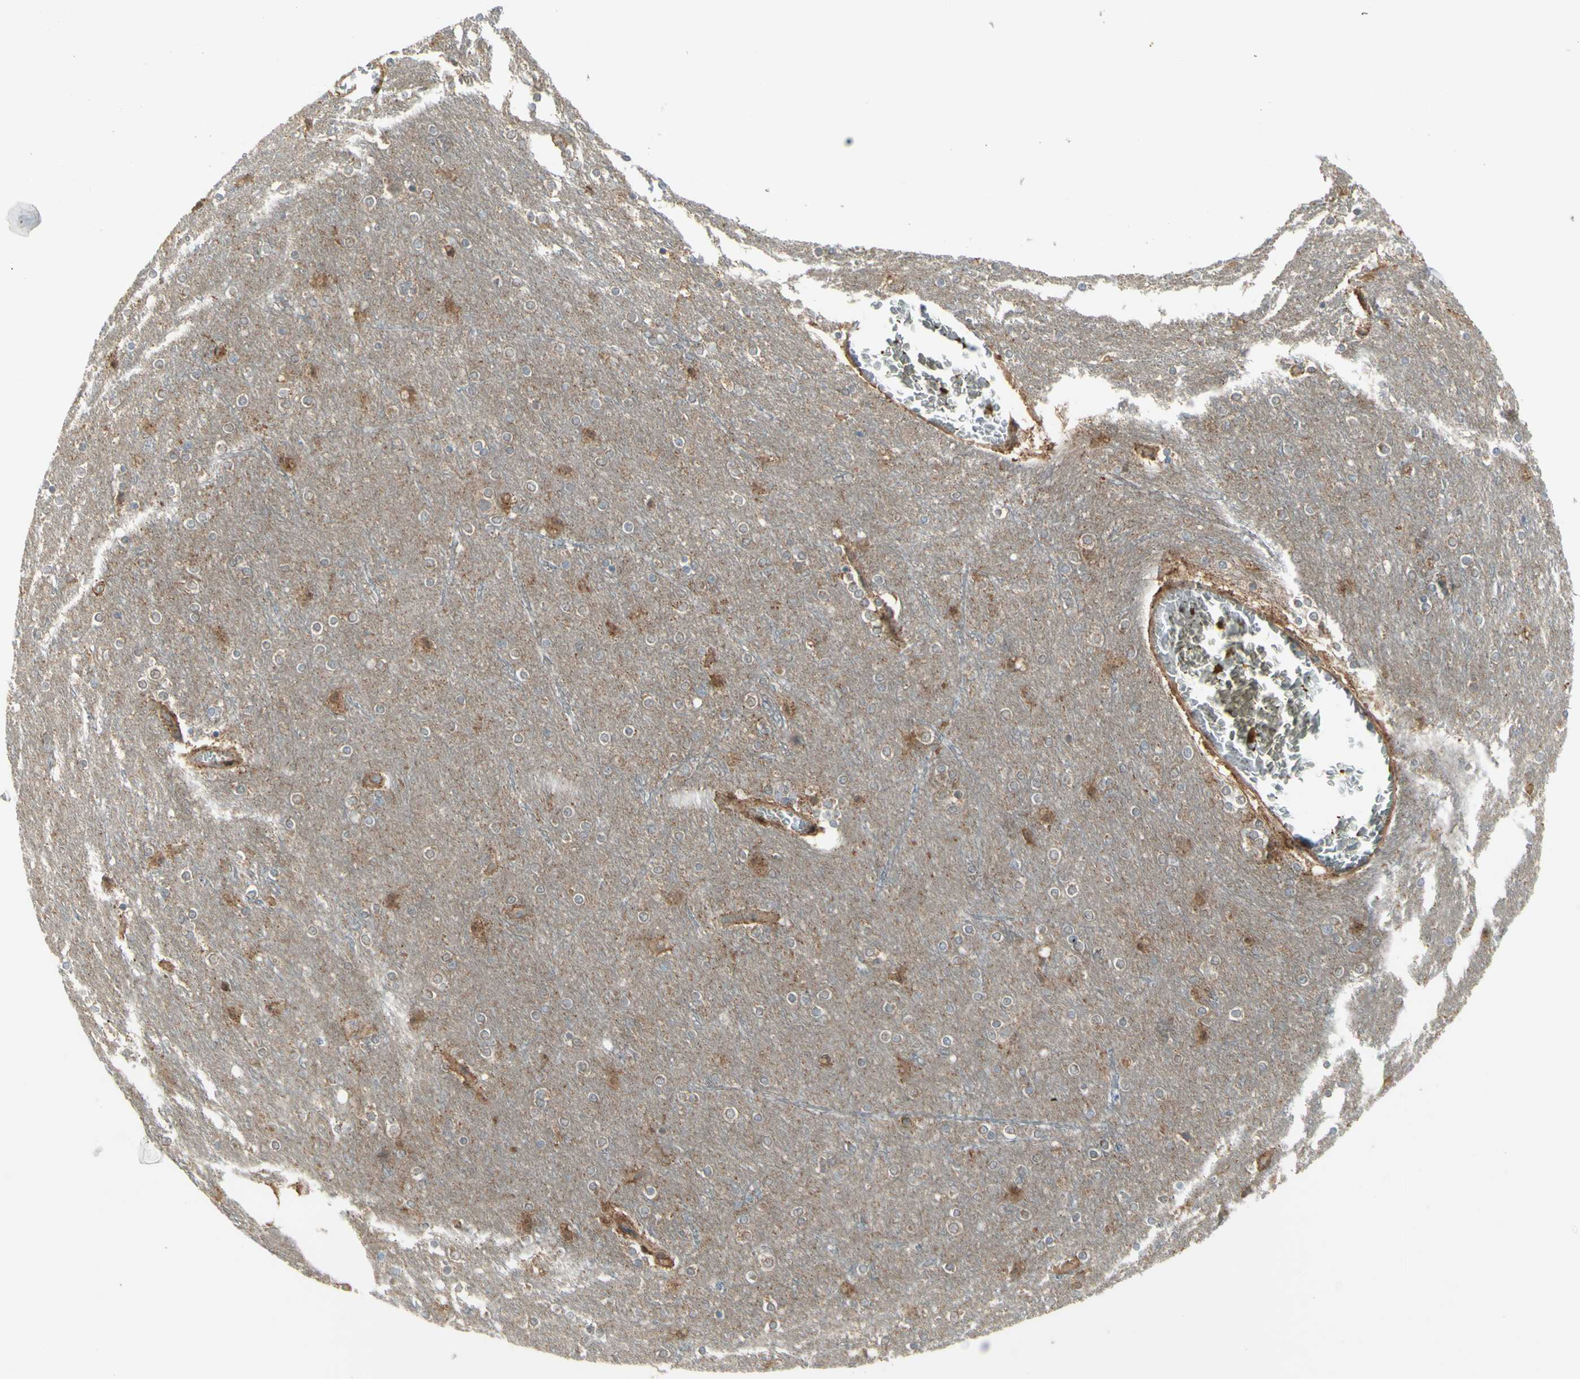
{"staining": {"intensity": "moderate", "quantity": ">75%", "location": "cytoplasmic/membranous"}, "tissue": "cerebral cortex", "cell_type": "Endothelial cells", "image_type": "normal", "snomed": [{"axis": "morphology", "description": "Normal tissue, NOS"}, {"axis": "topography", "description": "Cerebral cortex"}], "caption": "Immunohistochemistry of unremarkable human cerebral cortex demonstrates medium levels of moderate cytoplasmic/membranous positivity in about >75% of endothelial cells. The staining was performed using DAB (3,3'-diaminobenzidine) to visualize the protein expression in brown, while the nuclei were stained in blue with hematoxylin (Magnification: 20x).", "gene": "NAXD", "patient": {"sex": "female", "age": 54}}